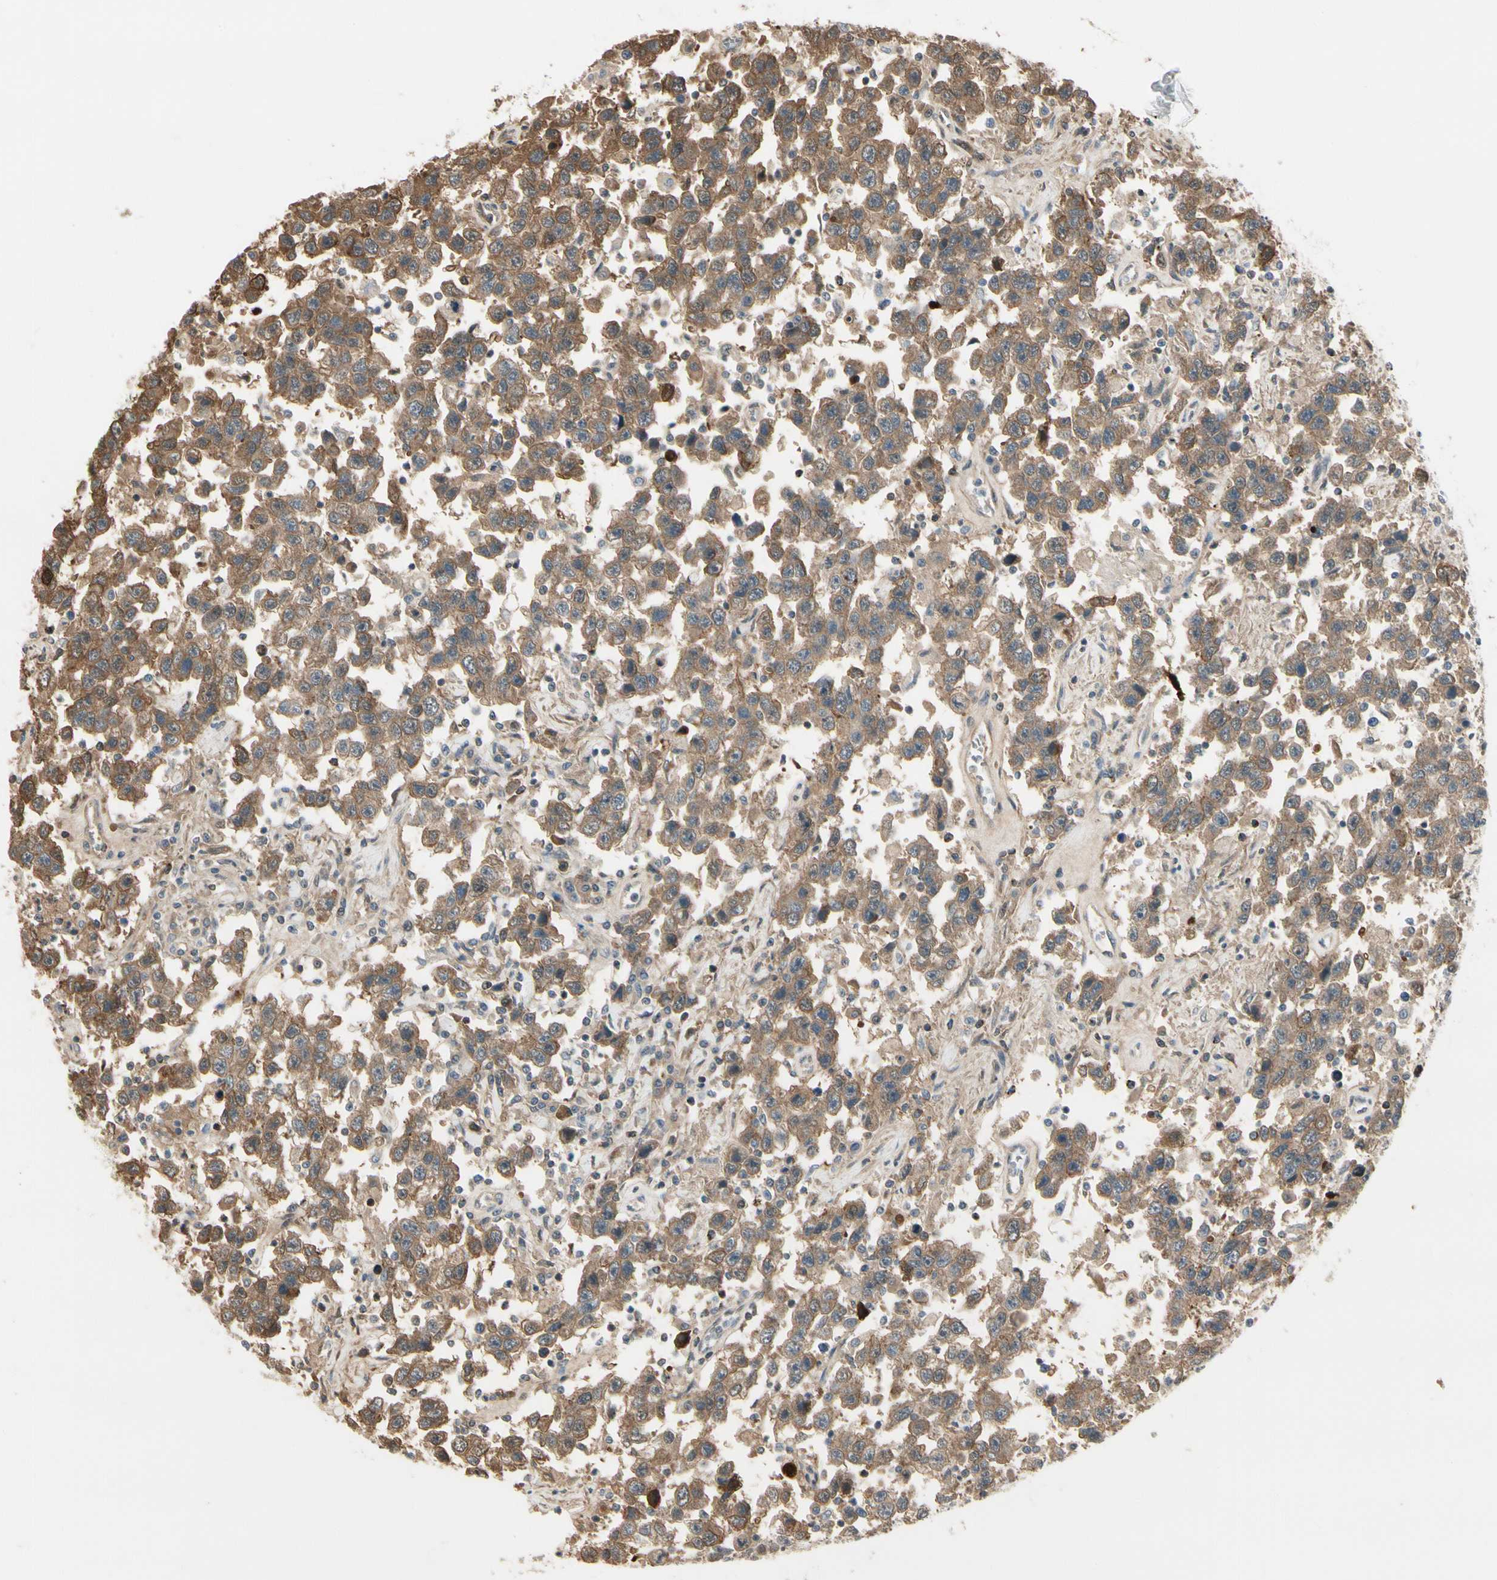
{"staining": {"intensity": "moderate", "quantity": ">75%", "location": "cytoplasmic/membranous"}, "tissue": "testis cancer", "cell_type": "Tumor cells", "image_type": "cancer", "snomed": [{"axis": "morphology", "description": "Seminoma, NOS"}, {"axis": "topography", "description": "Testis"}], "caption": "There is medium levels of moderate cytoplasmic/membranous positivity in tumor cells of testis seminoma, as demonstrated by immunohistochemical staining (brown color).", "gene": "EVC", "patient": {"sex": "male", "age": 41}}